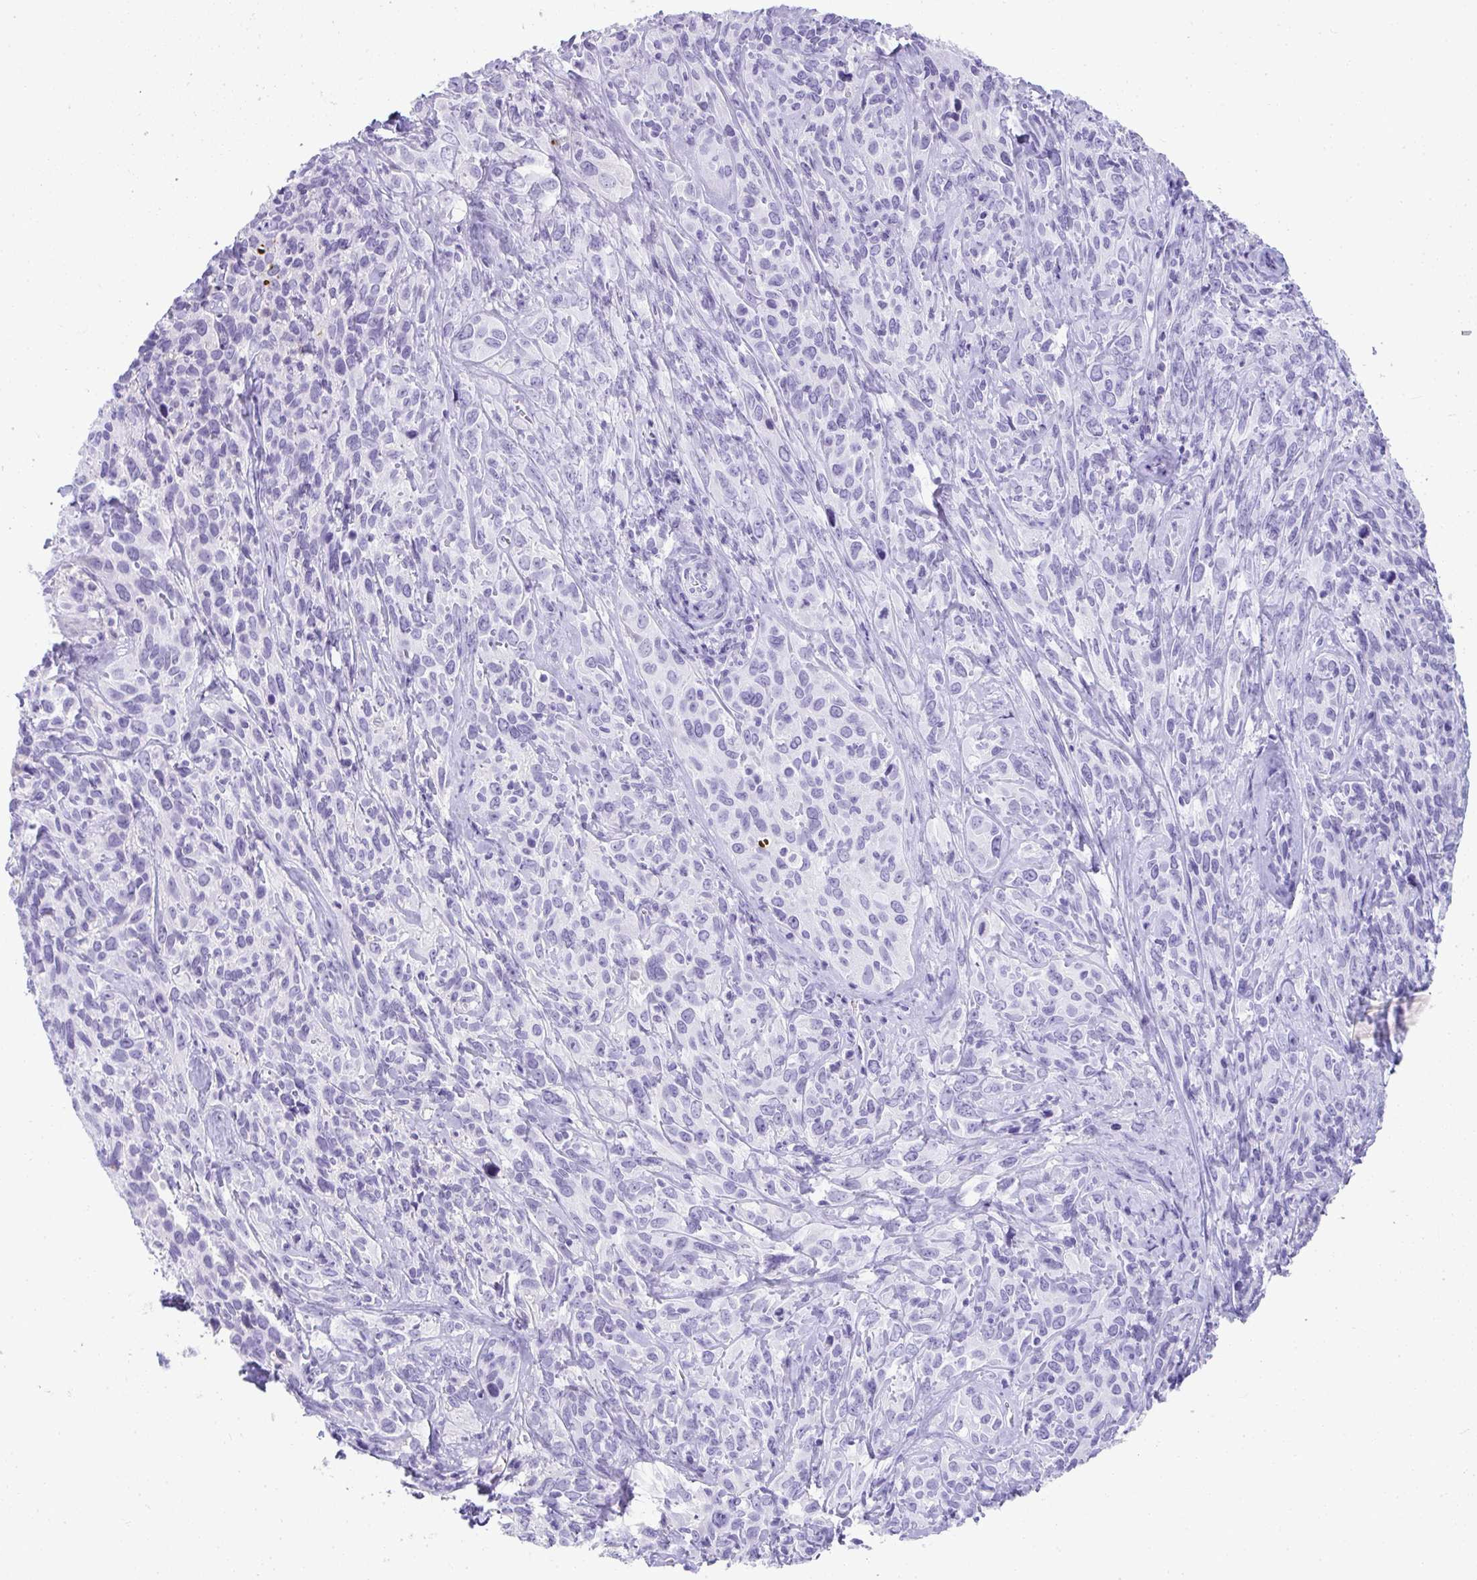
{"staining": {"intensity": "negative", "quantity": "none", "location": "none"}, "tissue": "cervical cancer", "cell_type": "Tumor cells", "image_type": "cancer", "snomed": [{"axis": "morphology", "description": "Normal tissue, NOS"}, {"axis": "morphology", "description": "Squamous cell carcinoma, NOS"}, {"axis": "topography", "description": "Cervix"}], "caption": "High magnification brightfield microscopy of cervical cancer stained with DAB (3,3'-diaminobenzidine) (brown) and counterstained with hematoxylin (blue): tumor cells show no significant staining. (DAB (3,3'-diaminobenzidine) immunohistochemistry (IHC), high magnification).", "gene": "ZSWIM3", "patient": {"sex": "female", "age": 51}}